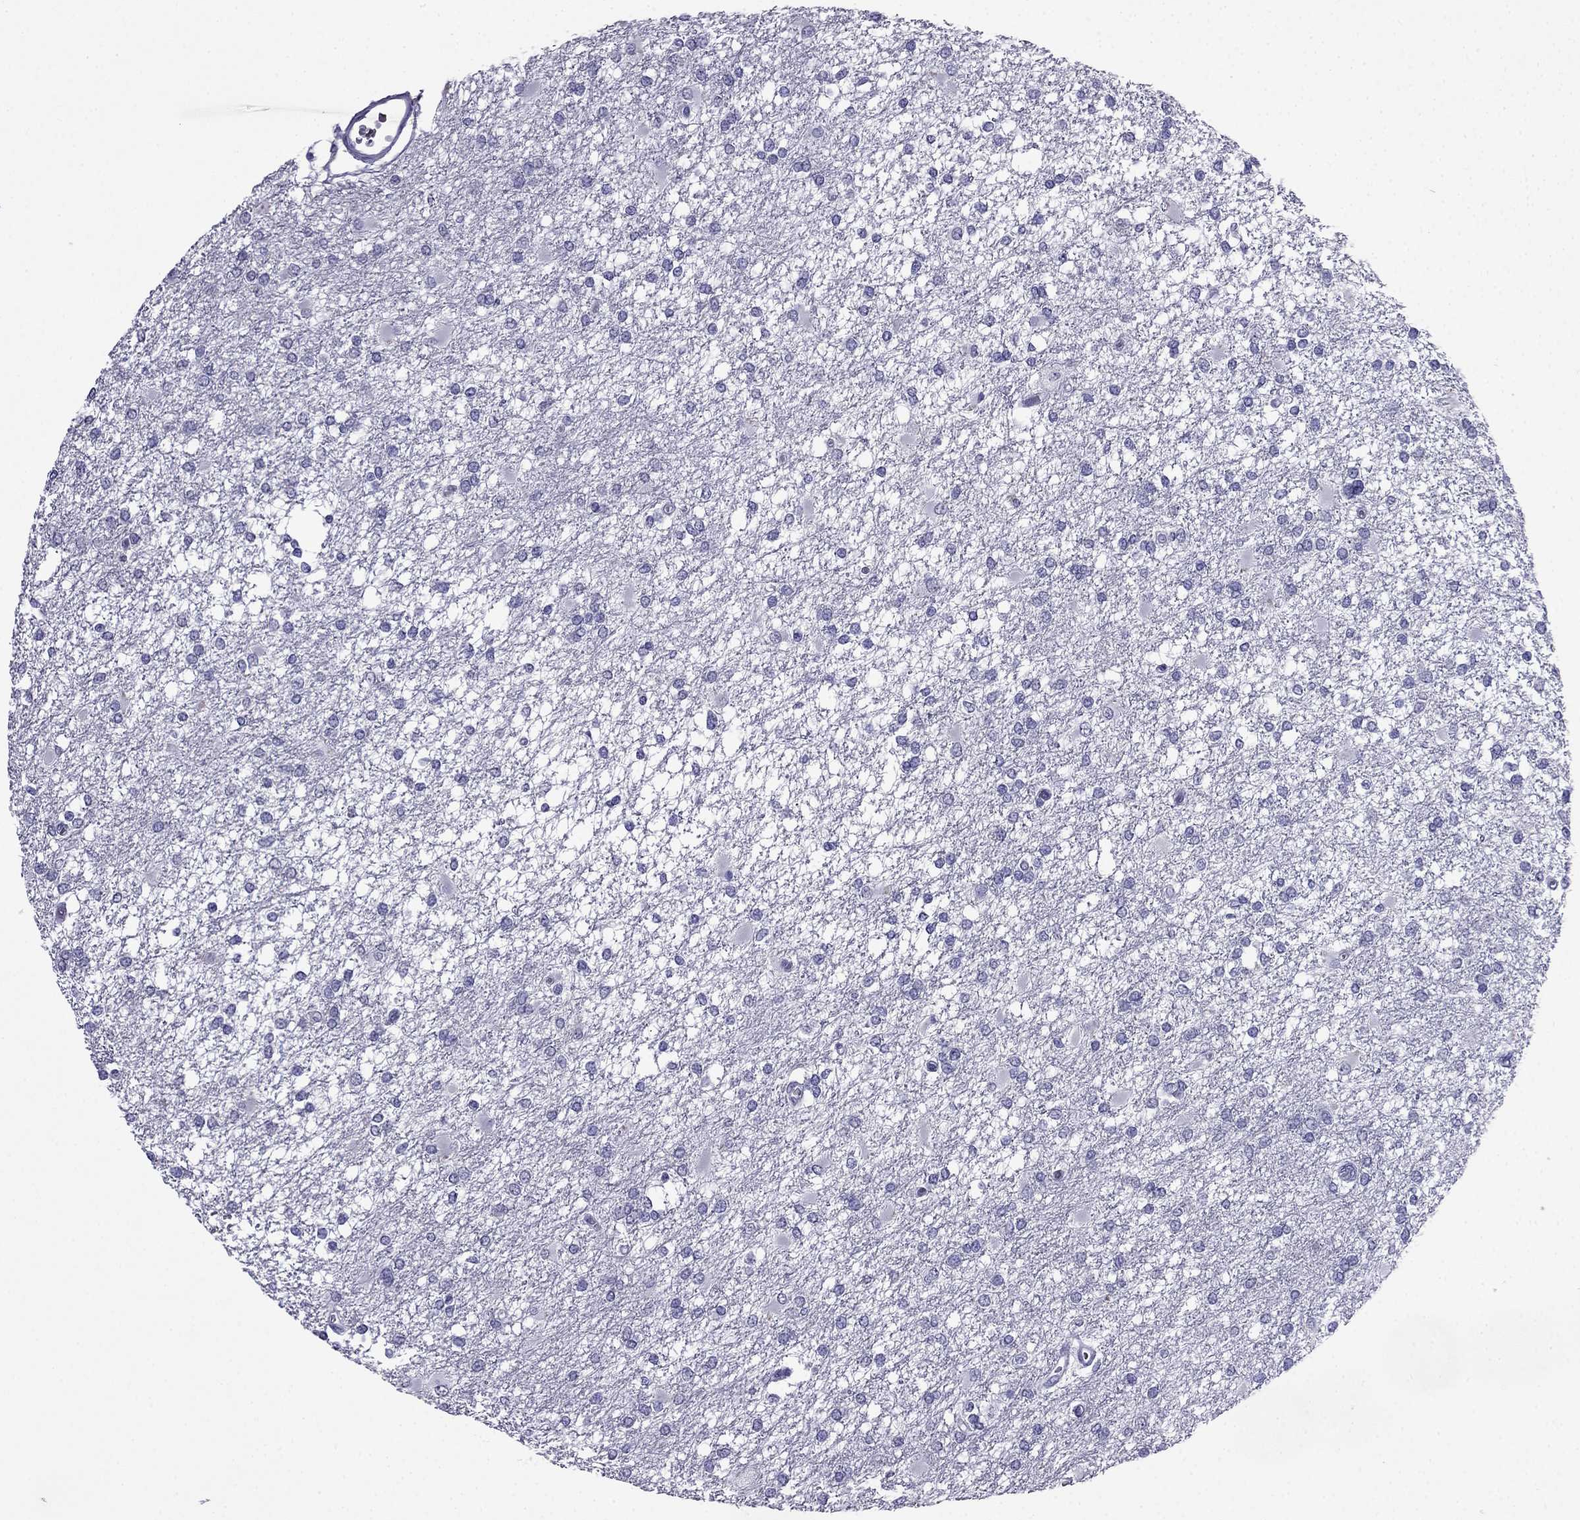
{"staining": {"intensity": "negative", "quantity": "none", "location": "none"}, "tissue": "glioma", "cell_type": "Tumor cells", "image_type": "cancer", "snomed": [{"axis": "morphology", "description": "Glioma, malignant, High grade"}, {"axis": "topography", "description": "Cerebral cortex"}], "caption": "This is an immunohistochemistry (IHC) histopathology image of glioma. There is no staining in tumor cells.", "gene": "CDHR4", "patient": {"sex": "male", "age": 79}}